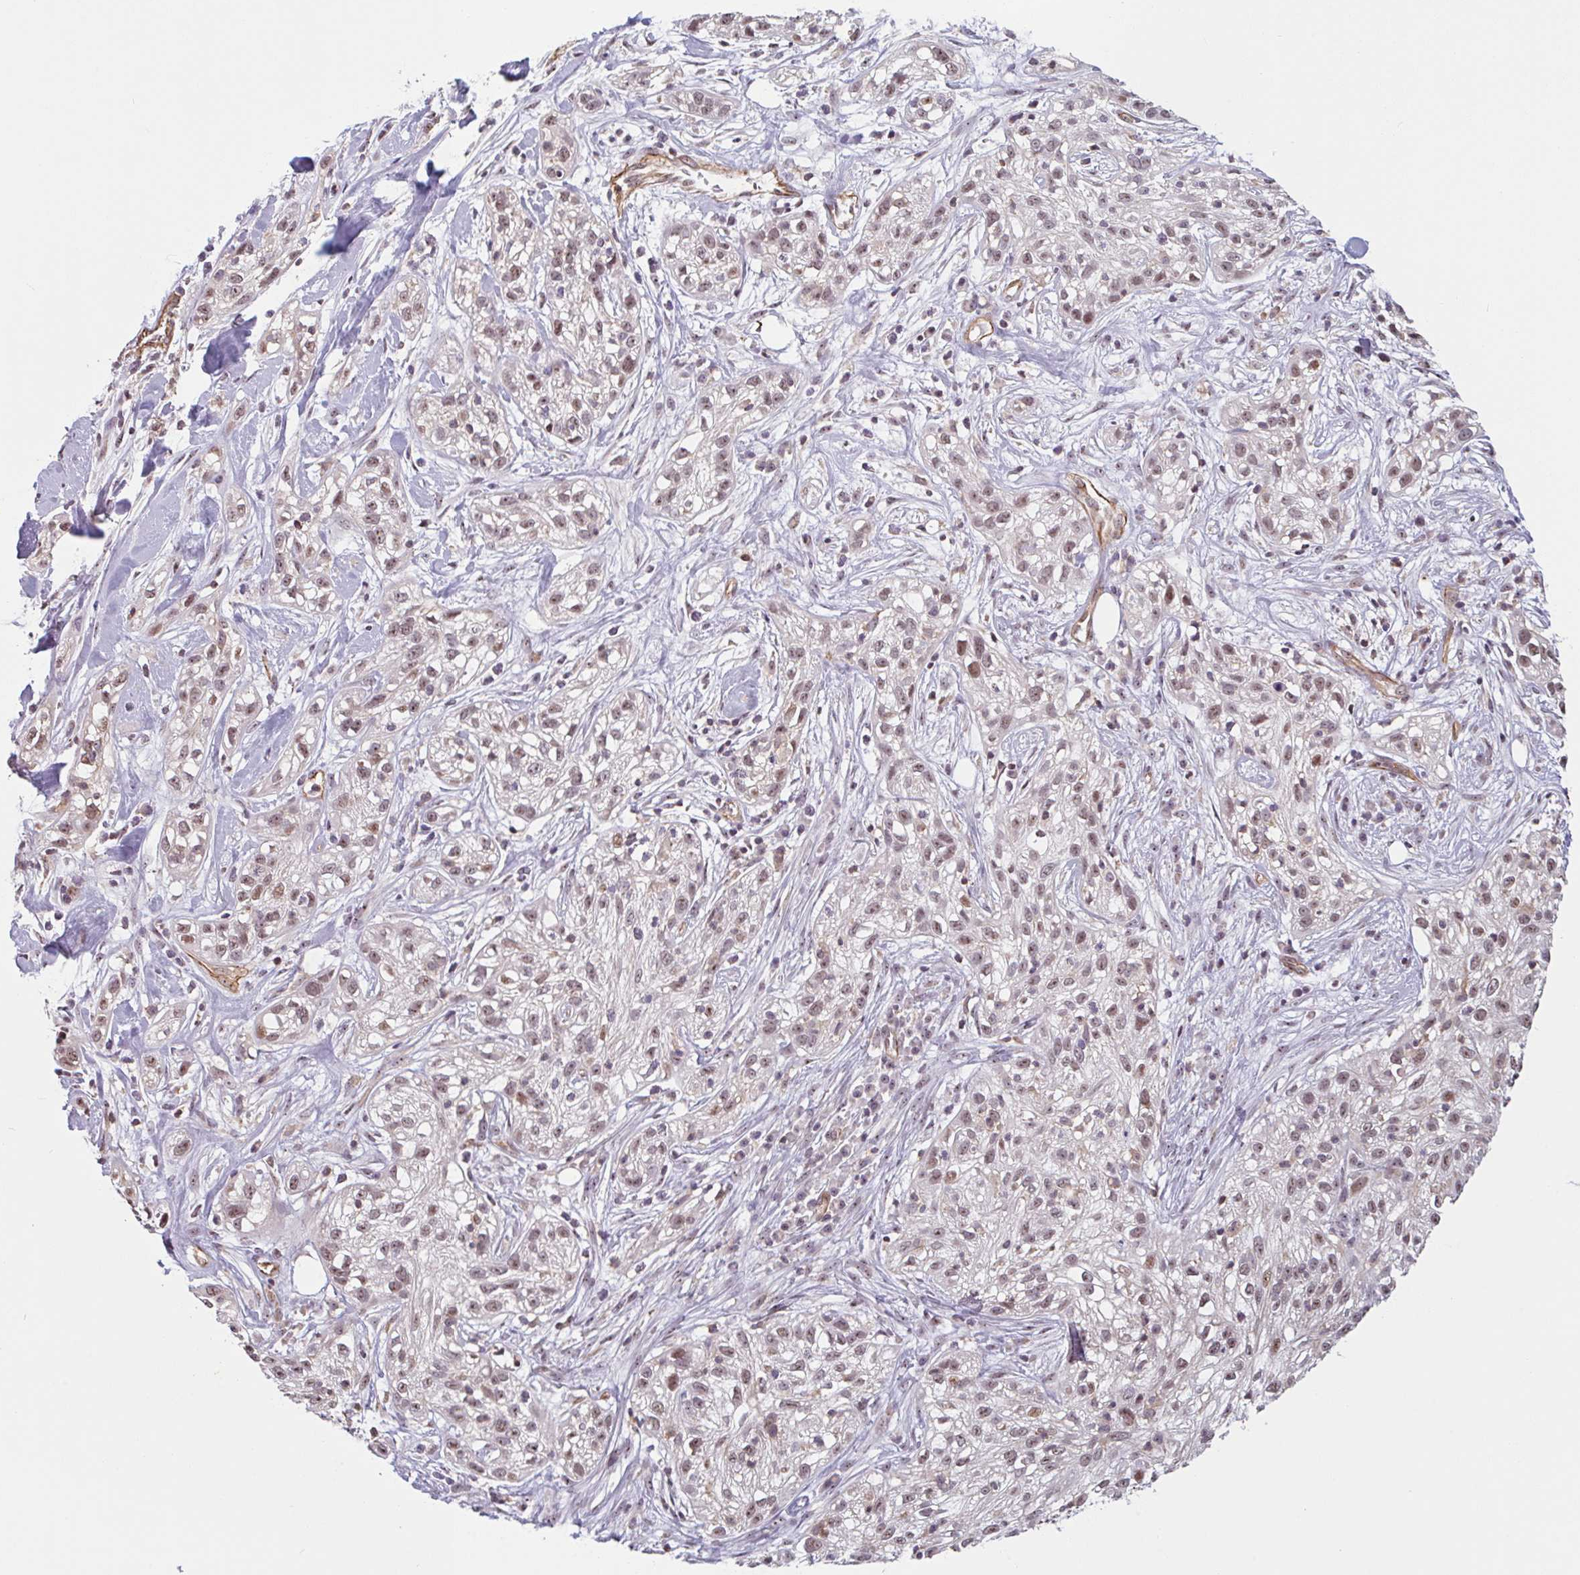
{"staining": {"intensity": "moderate", "quantity": ">75%", "location": "nuclear"}, "tissue": "skin cancer", "cell_type": "Tumor cells", "image_type": "cancer", "snomed": [{"axis": "morphology", "description": "Squamous cell carcinoma, NOS"}, {"axis": "topography", "description": "Skin"}], "caption": "Immunohistochemistry (IHC) (DAB (3,3'-diaminobenzidine)) staining of human skin squamous cell carcinoma shows moderate nuclear protein expression in about >75% of tumor cells.", "gene": "ZNF689", "patient": {"sex": "male", "age": 82}}